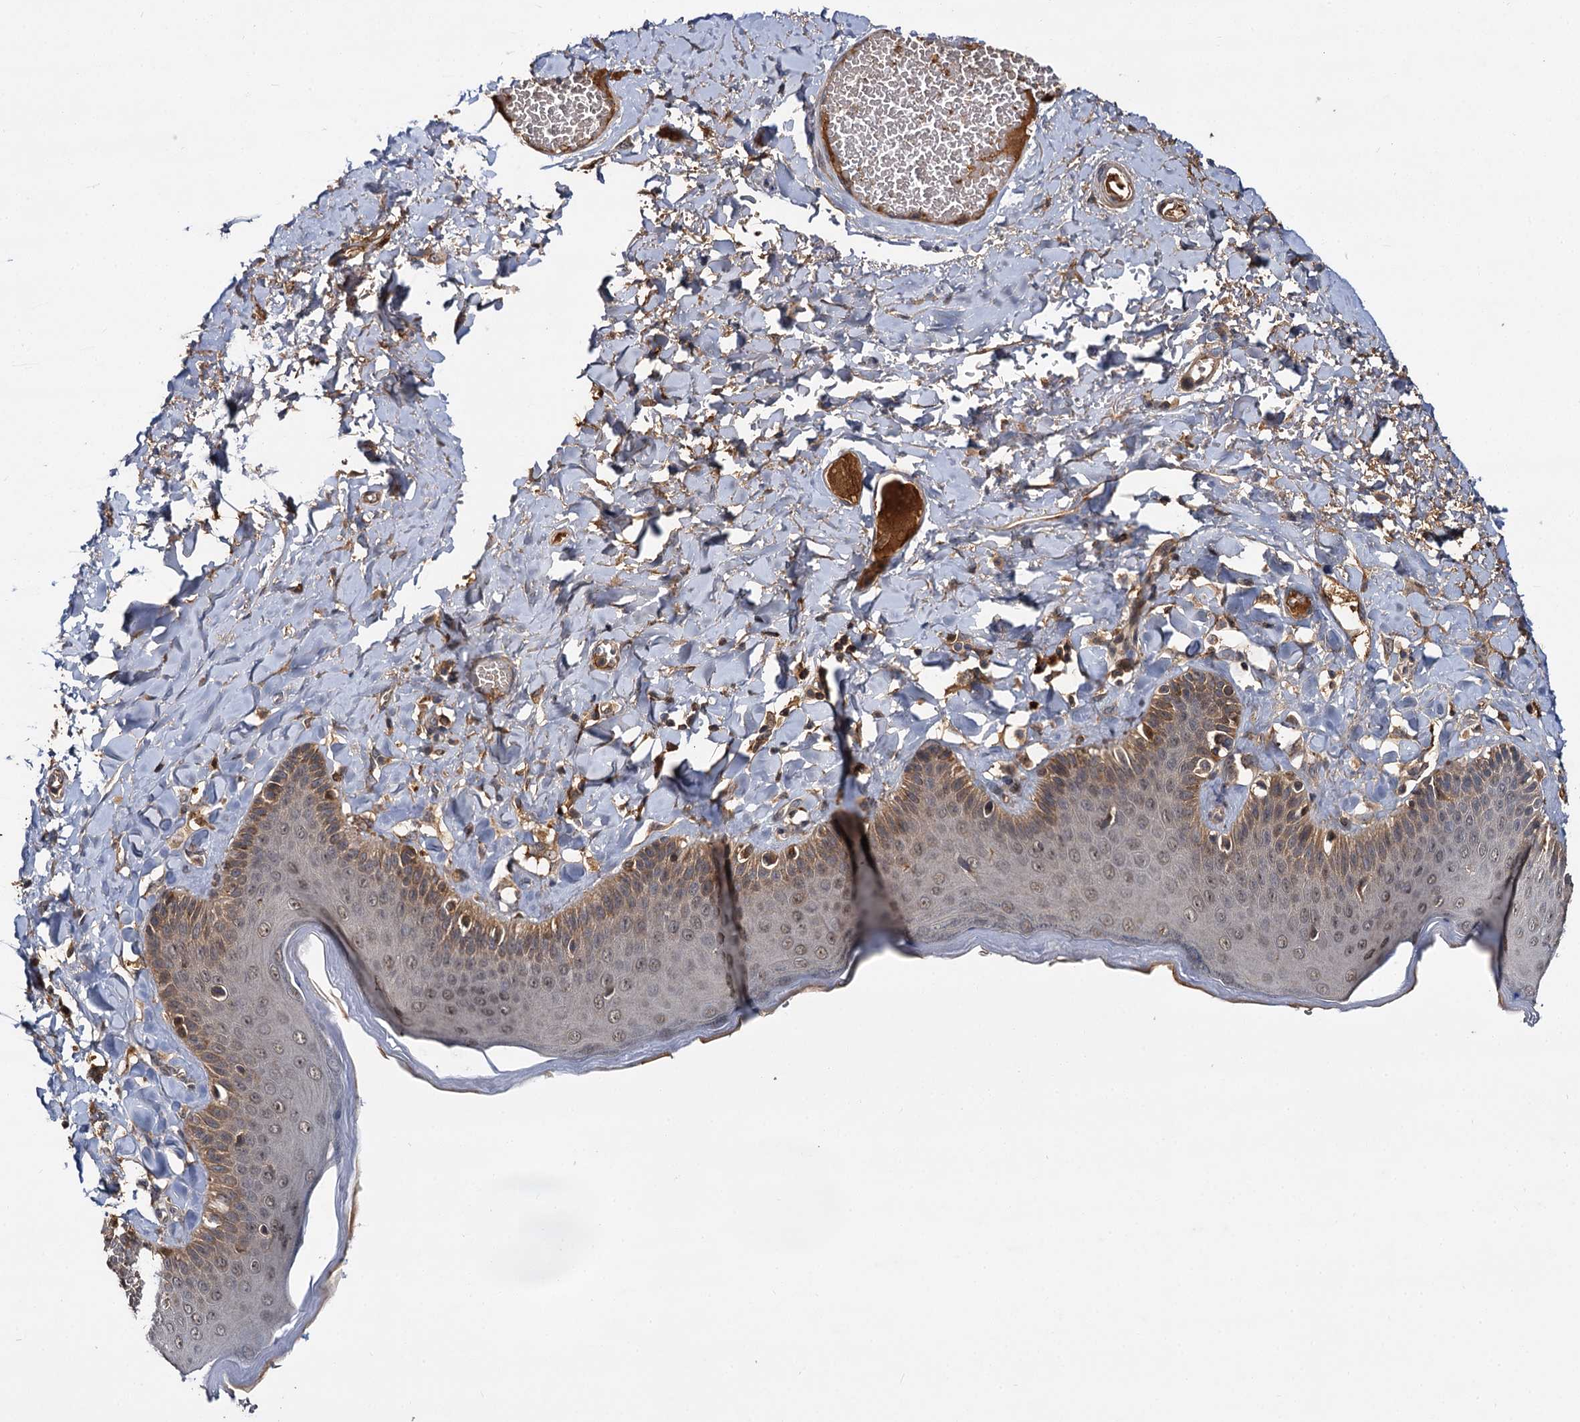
{"staining": {"intensity": "moderate", "quantity": "25%-75%", "location": "cytoplasmic/membranous"}, "tissue": "skin", "cell_type": "Epidermal cells", "image_type": "normal", "snomed": [{"axis": "morphology", "description": "Normal tissue, NOS"}, {"axis": "topography", "description": "Anal"}], "caption": "Protein staining of benign skin reveals moderate cytoplasmic/membranous expression in about 25%-75% of epidermal cells.", "gene": "MBD6", "patient": {"sex": "male", "age": 69}}